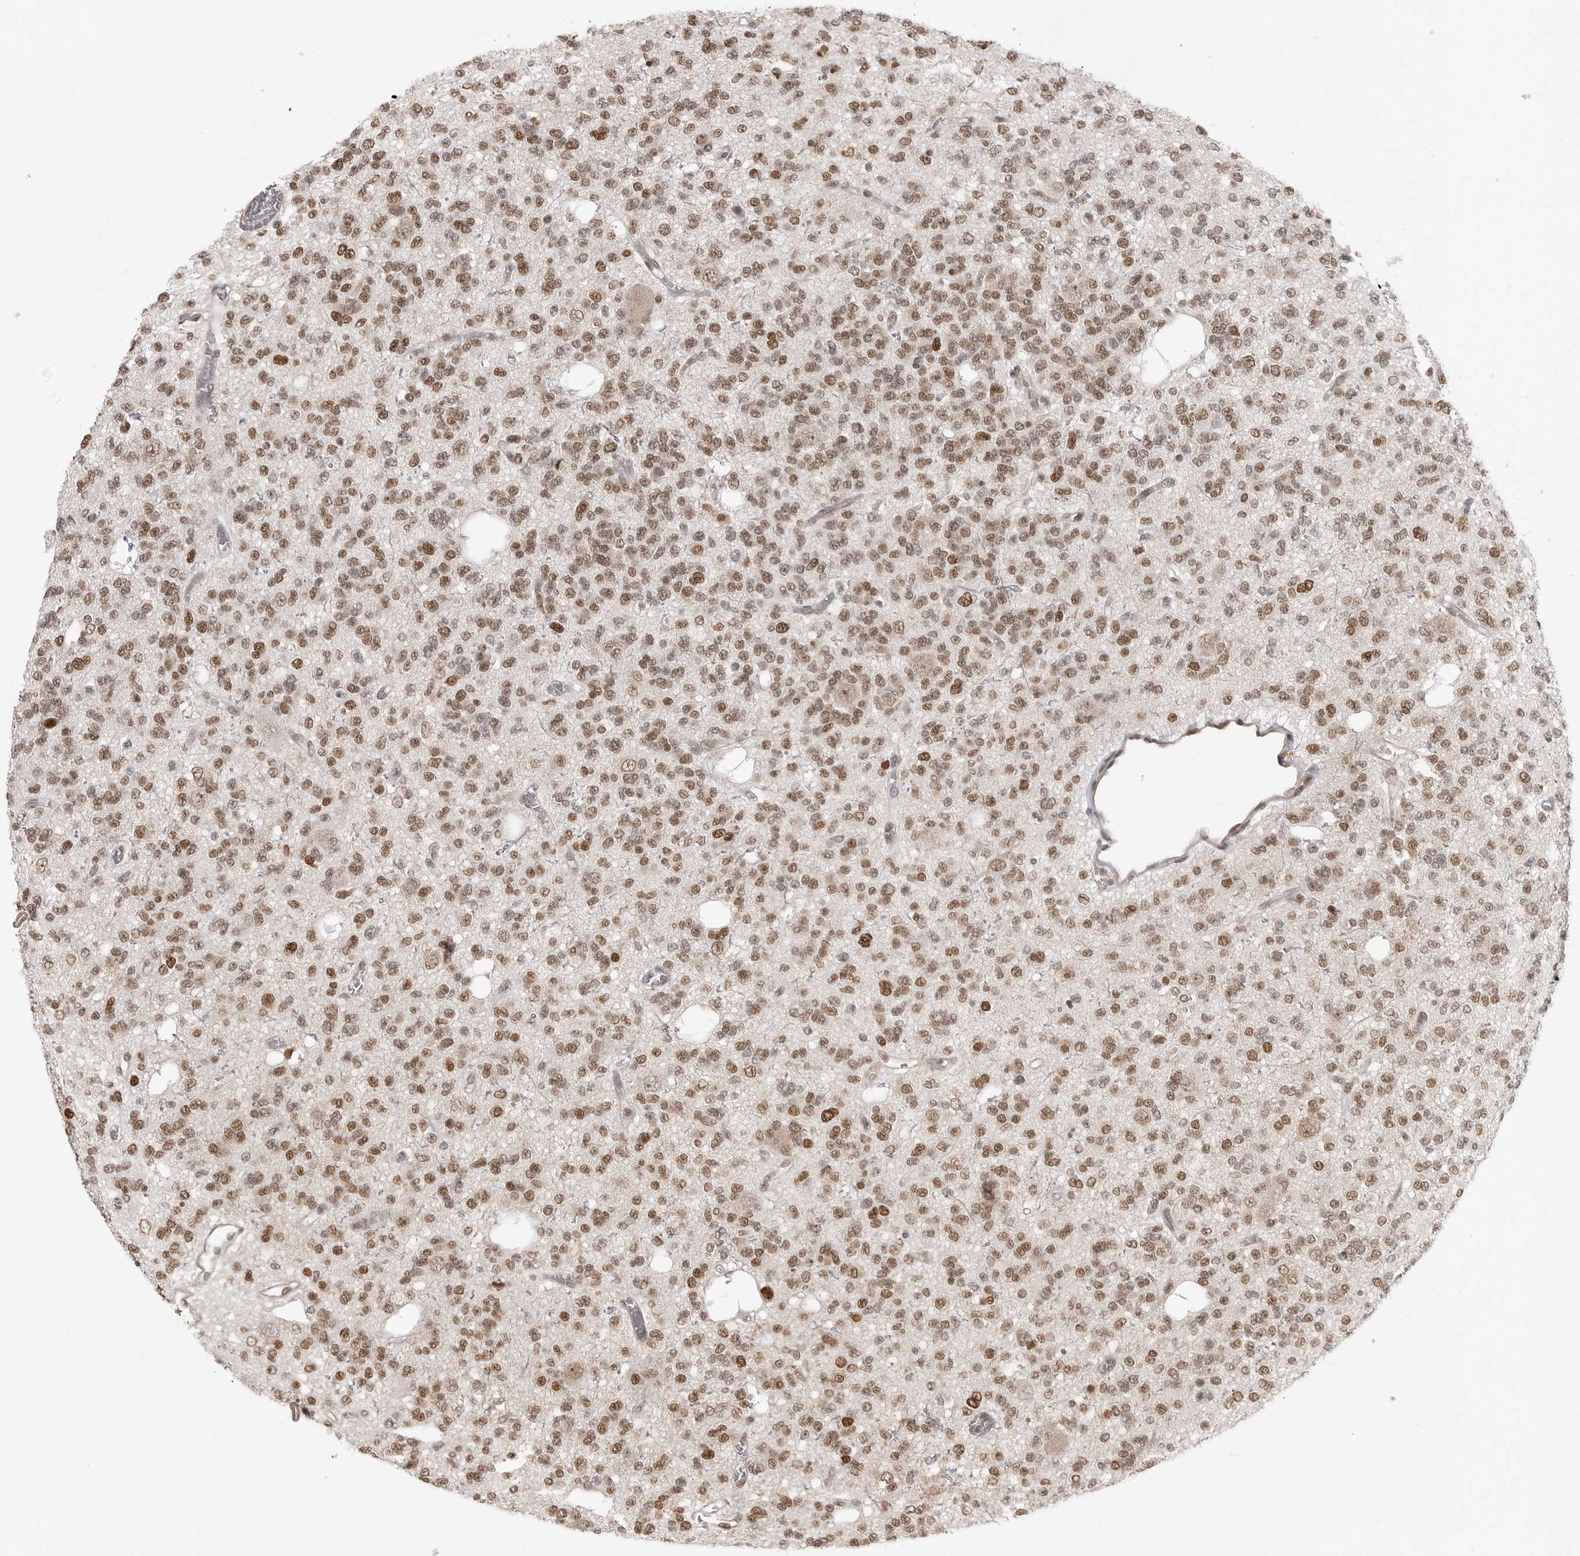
{"staining": {"intensity": "moderate", "quantity": ">75%", "location": "nuclear"}, "tissue": "glioma", "cell_type": "Tumor cells", "image_type": "cancer", "snomed": [{"axis": "morphology", "description": "Glioma, malignant, Low grade"}, {"axis": "topography", "description": "Brain"}], "caption": "This photomicrograph exhibits immunohistochemistry (IHC) staining of human low-grade glioma (malignant), with medium moderate nuclear expression in about >75% of tumor cells.", "gene": "ISG20L2", "patient": {"sex": "male", "age": 38}}